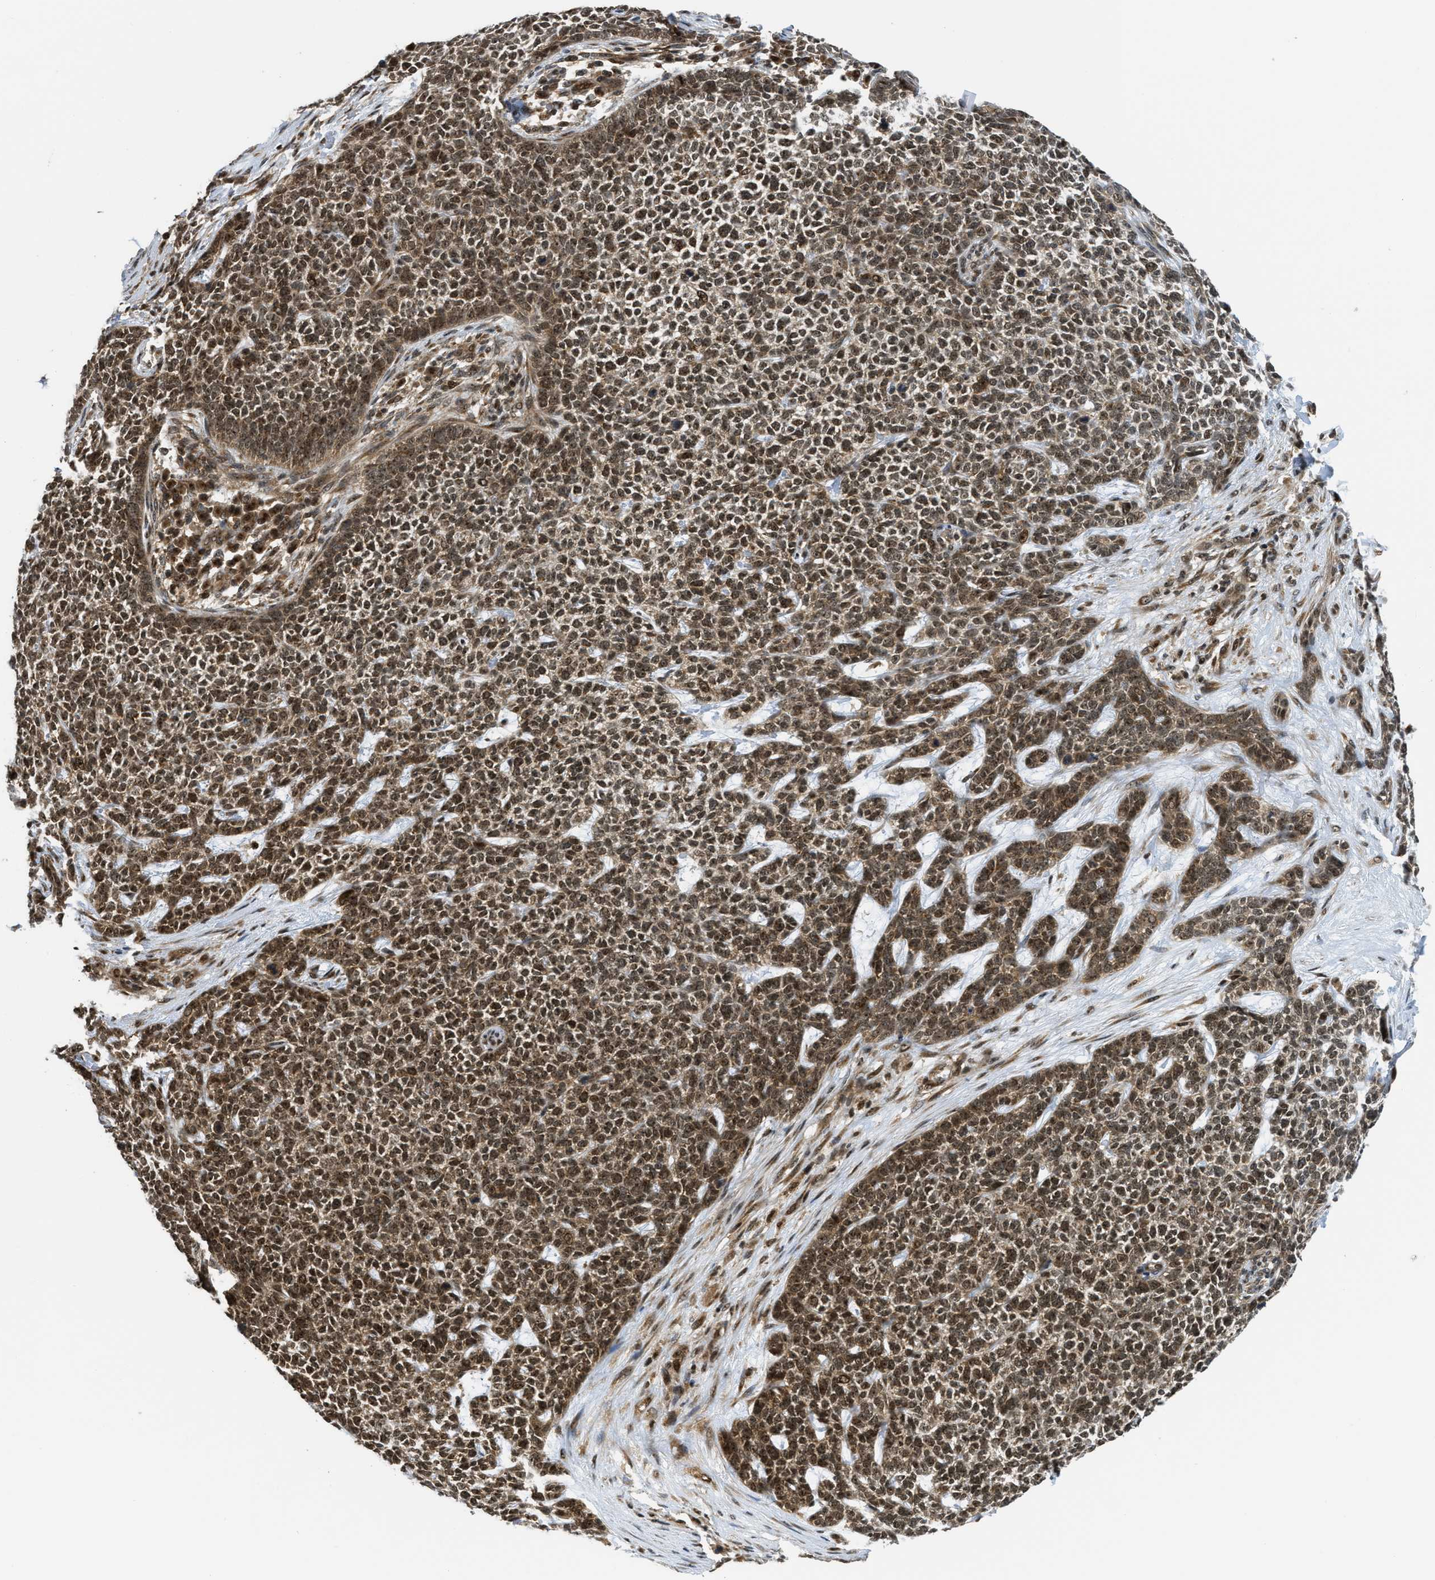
{"staining": {"intensity": "moderate", "quantity": ">75%", "location": "nuclear"}, "tissue": "skin cancer", "cell_type": "Tumor cells", "image_type": "cancer", "snomed": [{"axis": "morphology", "description": "Basal cell carcinoma"}, {"axis": "topography", "description": "Skin"}], "caption": "This photomicrograph displays immunohistochemistry staining of basal cell carcinoma (skin), with medium moderate nuclear positivity in about >75% of tumor cells.", "gene": "TACC1", "patient": {"sex": "female", "age": 84}}